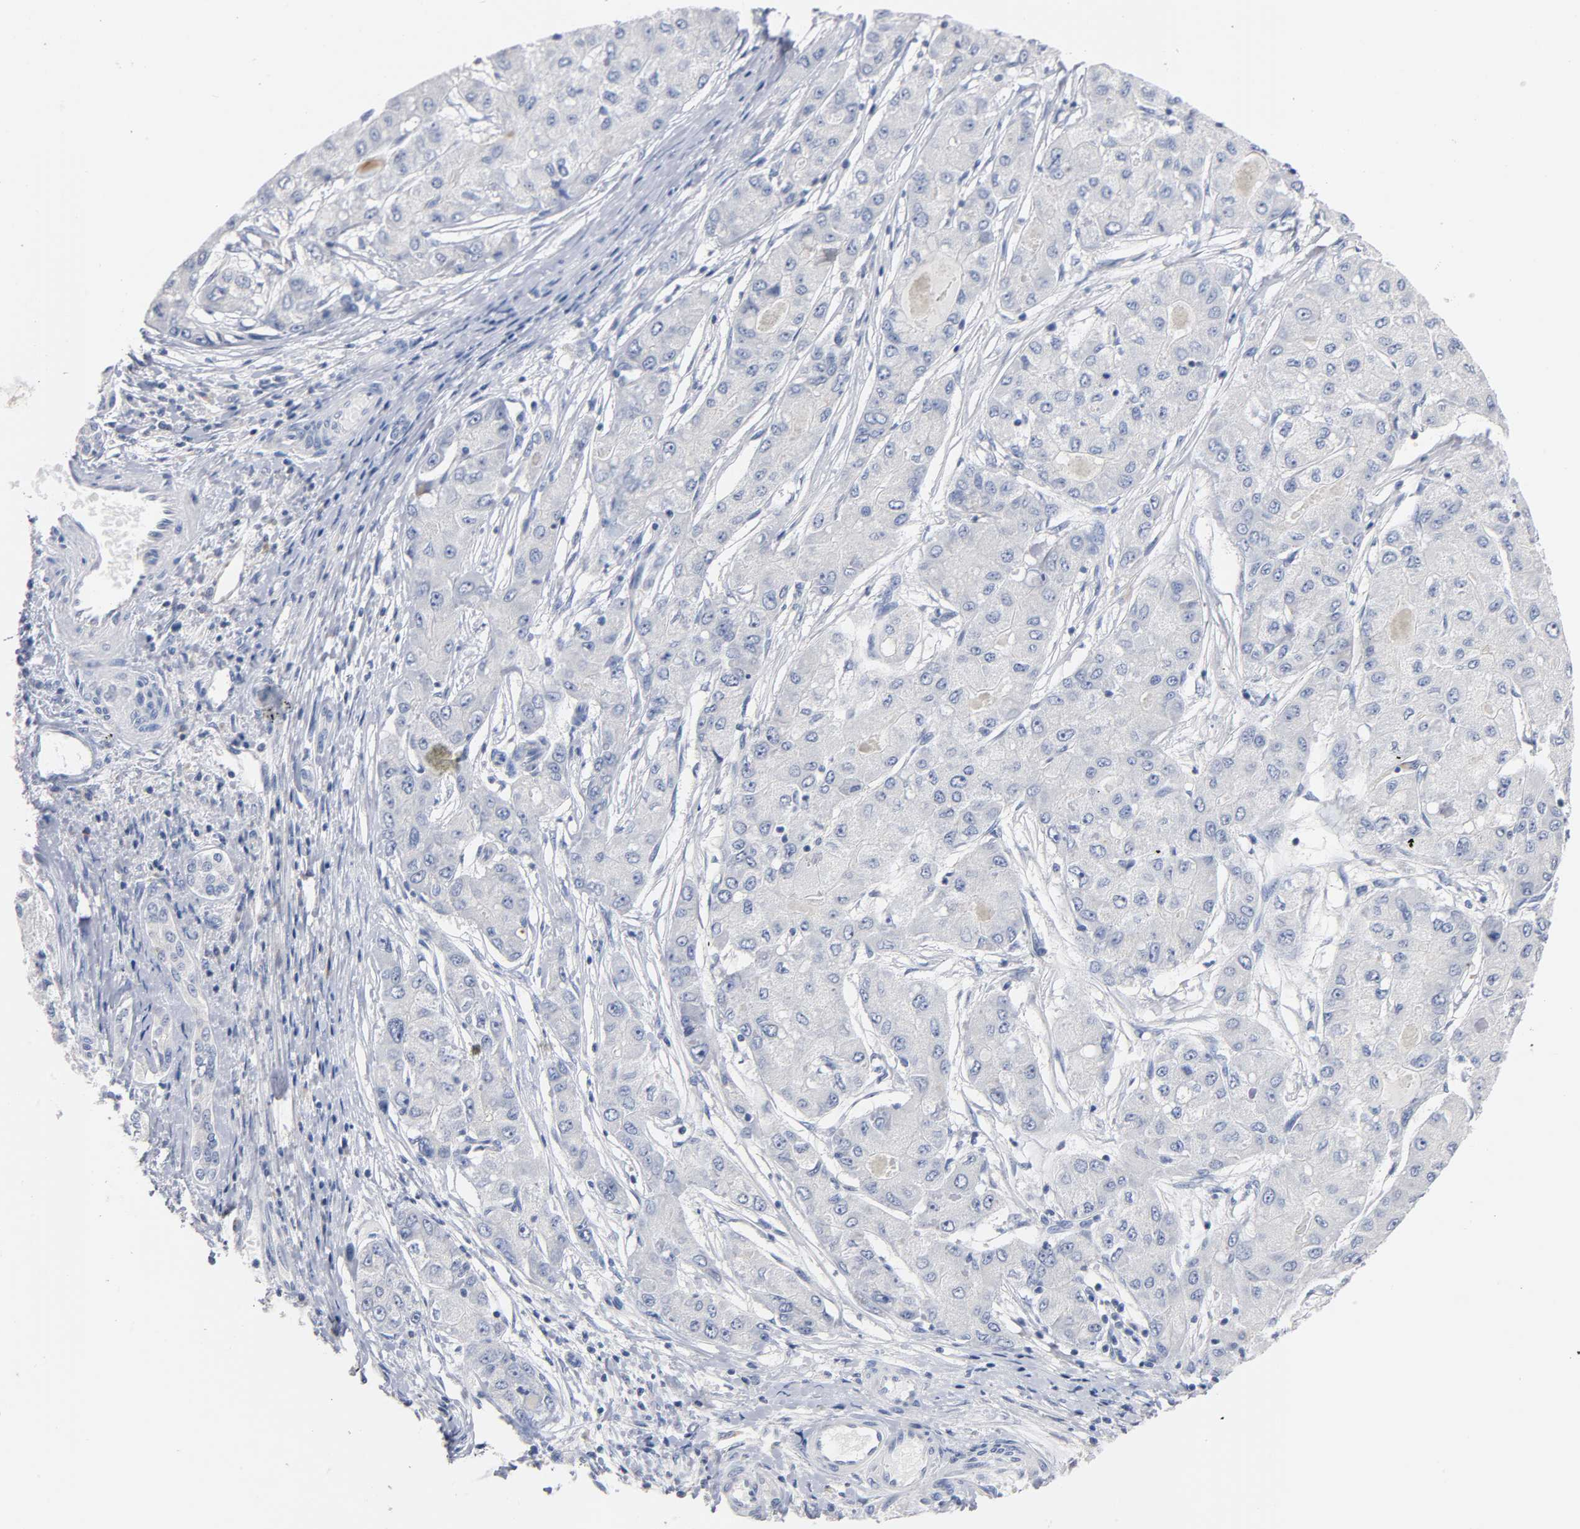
{"staining": {"intensity": "negative", "quantity": "none", "location": "none"}, "tissue": "liver cancer", "cell_type": "Tumor cells", "image_type": "cancer", "snomed": [{"axis": "morphology", "description": "Carcinoma, Hepatocellular, NOS"}, {"axis": "topography", "description": "Liver"}], "caption": "An immunohistochemistry photomicrograph of hepatocellular carcinoma (liver) is shown. There is no staining in tumor cells of hepatocellular carcinoma (liver).", "gene": "MALT1", "patient": {"sex": "male", "age": 80}}